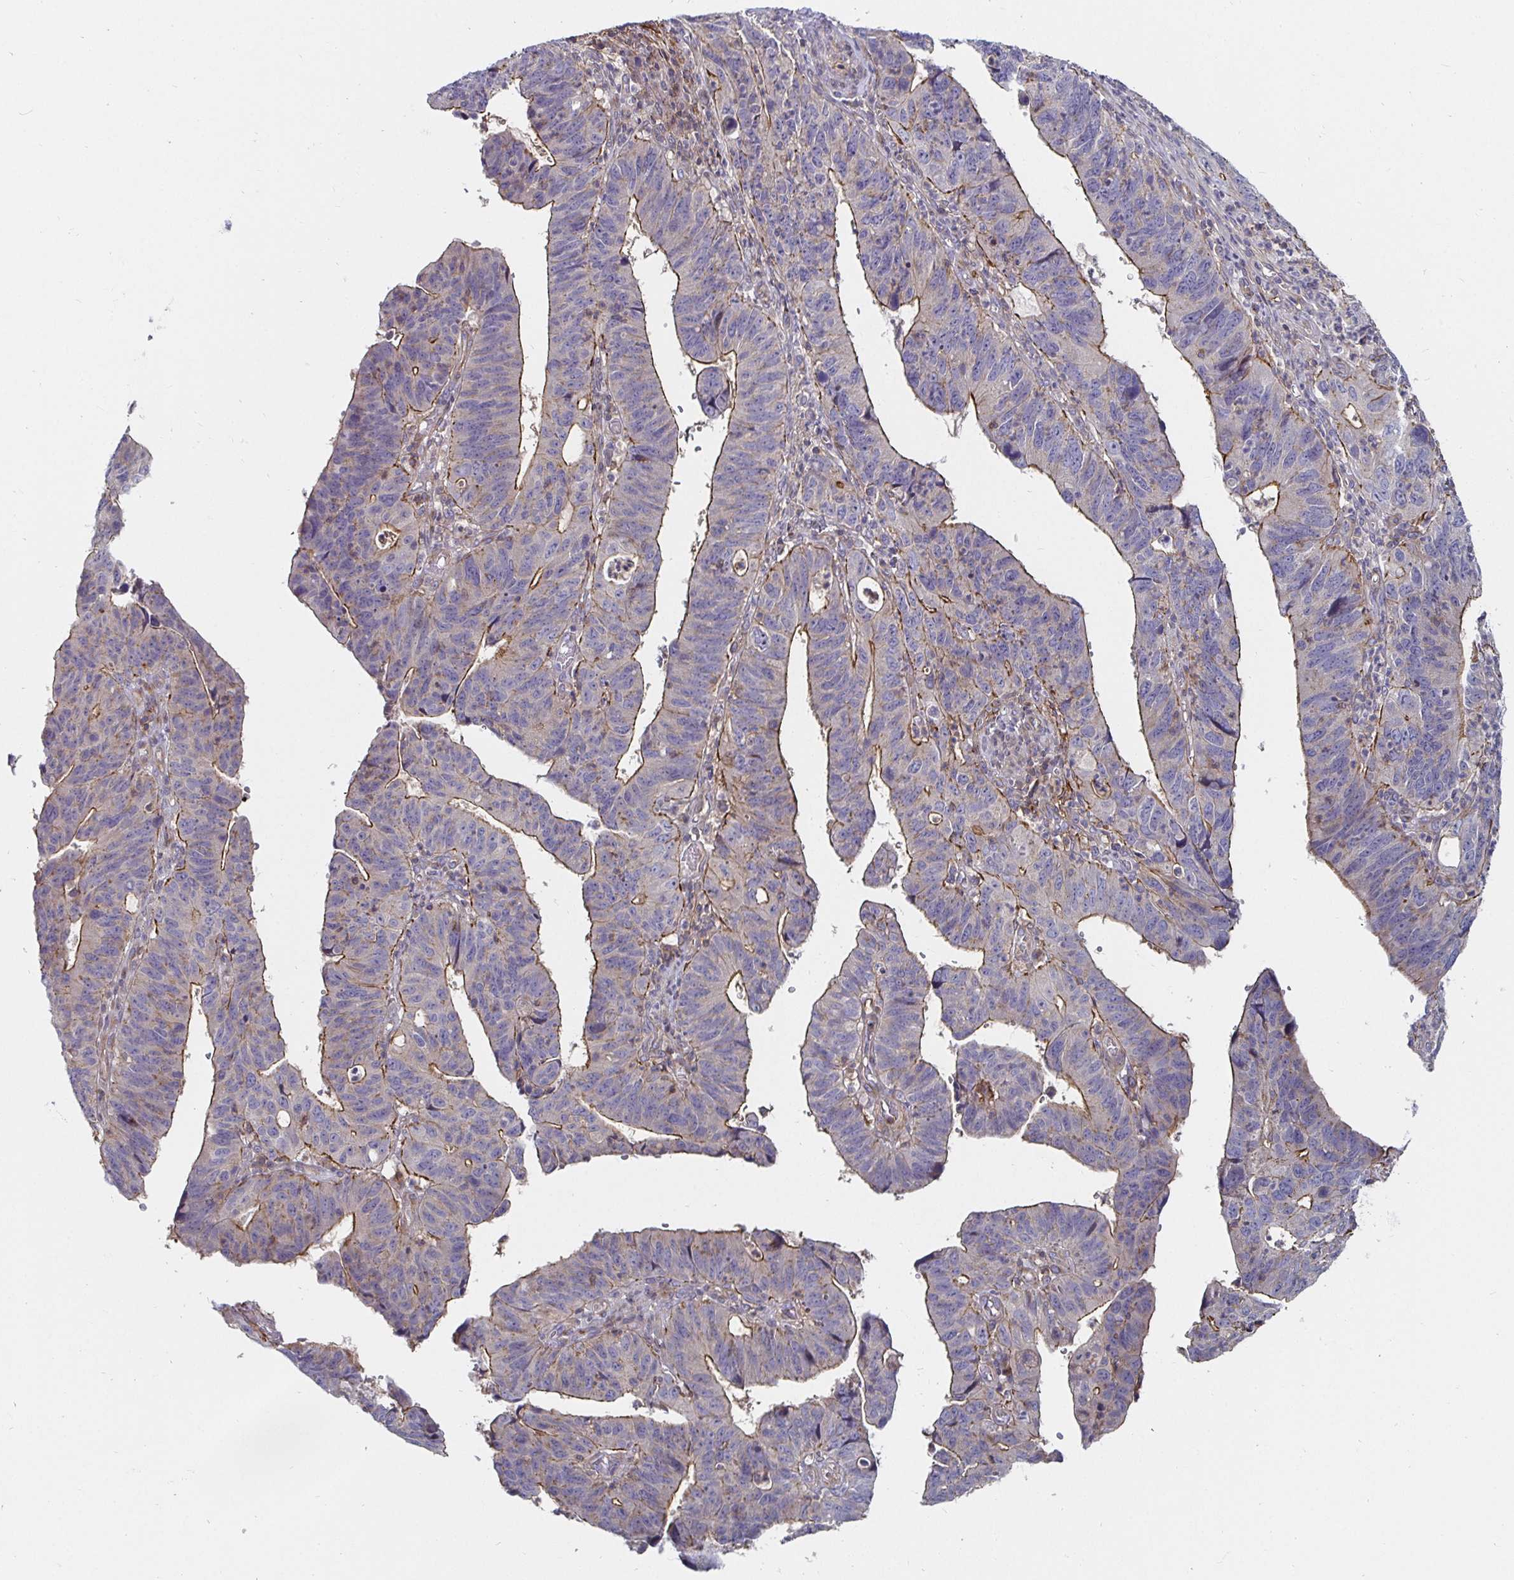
{"staining": {"intensity": "moderate", "quantity": "25%-75%", "location": "cytoplasmic/membranous"}, "tissue": "stomach cancer", "cell_type": "Tumor cells", "image_type": "cancer", "snomed": [{"axis": "morphology", "description": "Adenocarcinoma, NOS"}, {"axis": "topography", "description": "Stomach"}], "caption": "Brown immunohistochemical staining in human stomach cancer (adenocarcinoma) exhibits moderate cytoplasmic/membranous staining in approximately 25%-75% of tumor cells.", "gene": "GJA4", "patient": {"sex": "male", "age": 59}}